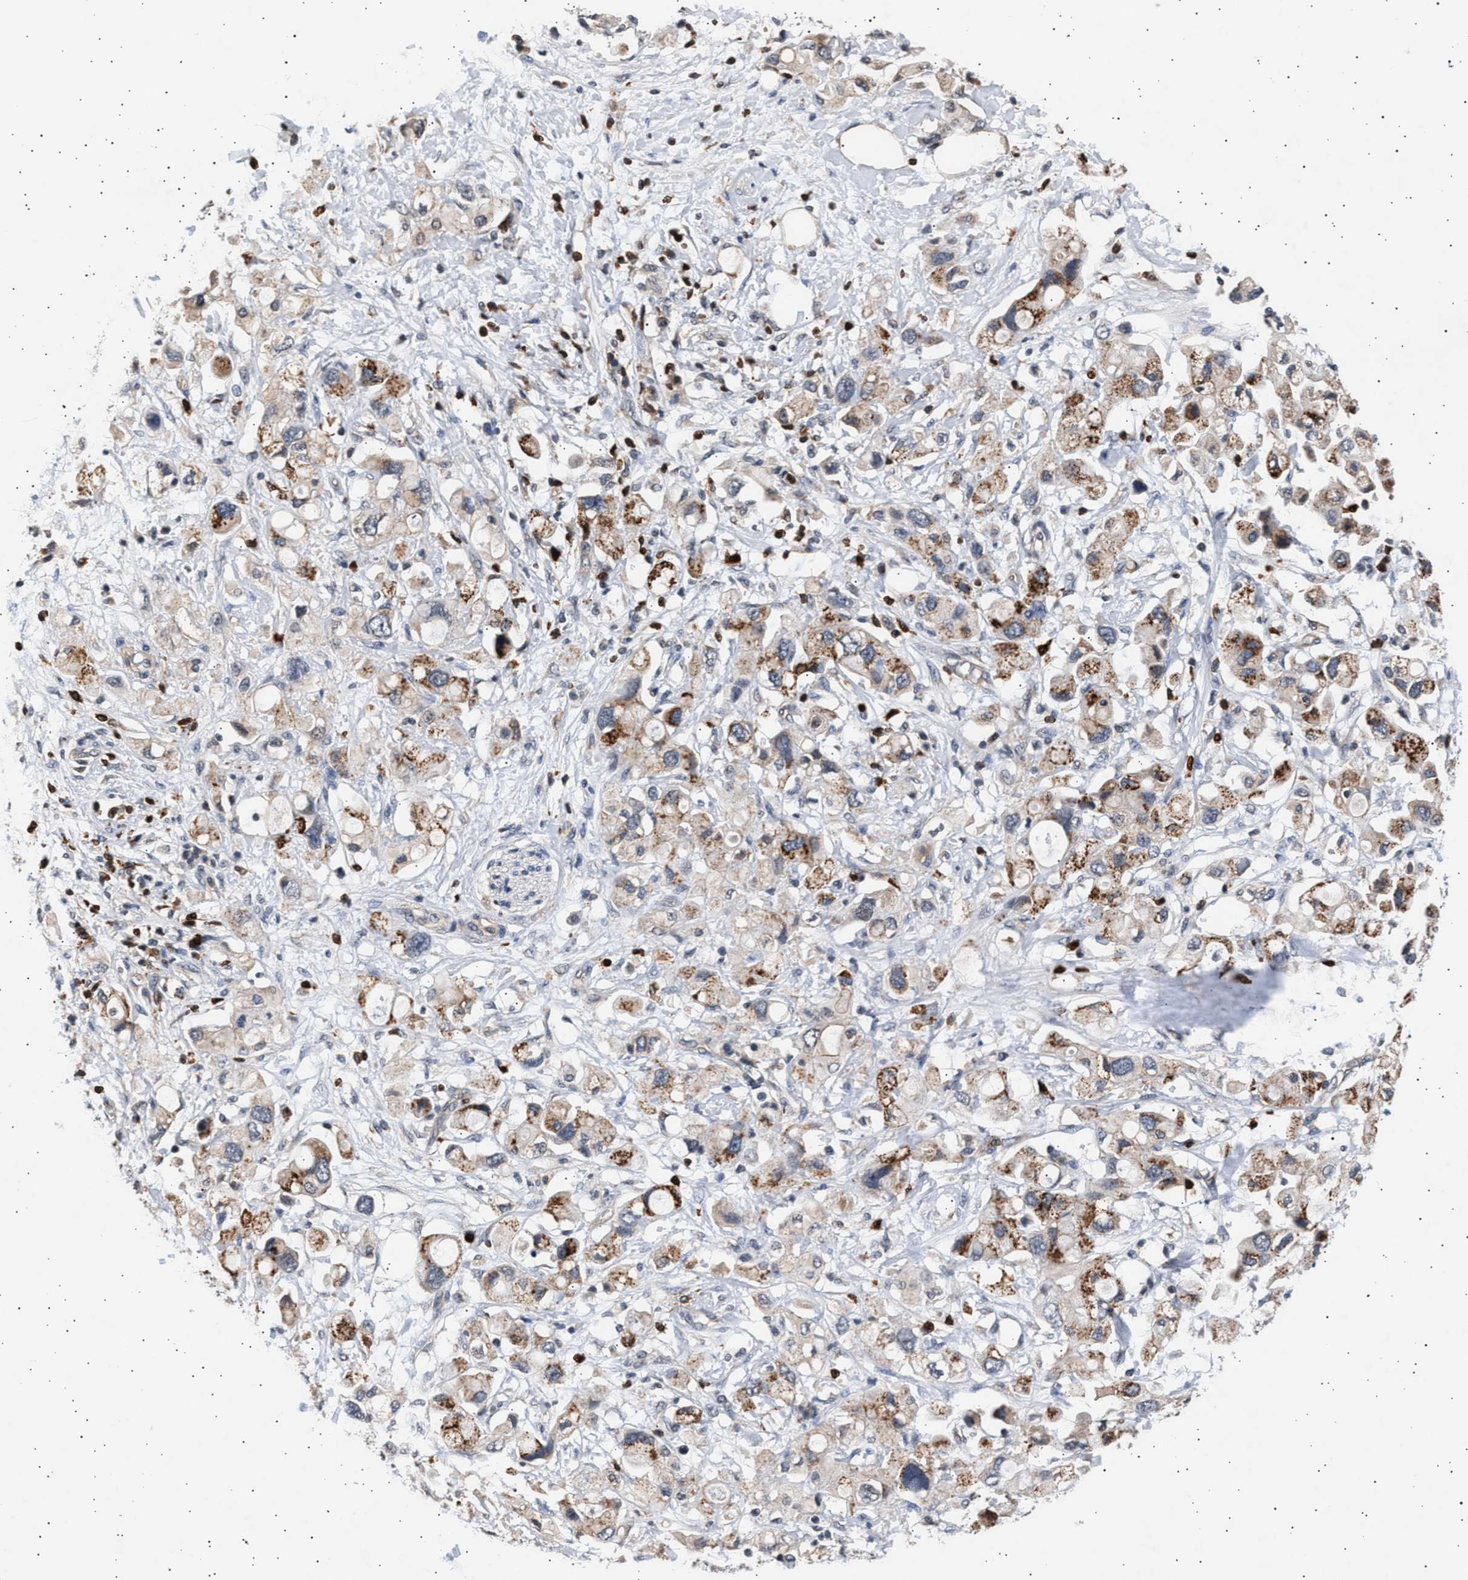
{"staining": {"intensity": "weak", "quantity": ">75%", "location": "cytoplasmic/membranous"}, "tissue": "pancreatic cancer", "cell_type": "Tumor cells", "image_type": "cancer", "snomed": [{"axis": "morphology", "description": "Adenocarcinoma, NOS"}, {"axis": "topography", "description": "Pancreas"}], "caption": "This histopathology image exhibits immunohistochemistry staining of pancreatic cancer (adenocarcinoma), with low weak cytoplasmic/membranous positivity in about >75% of tumor cells.", "gene": "GRAP2", "patient": {"sex": "female", "age": 56}}